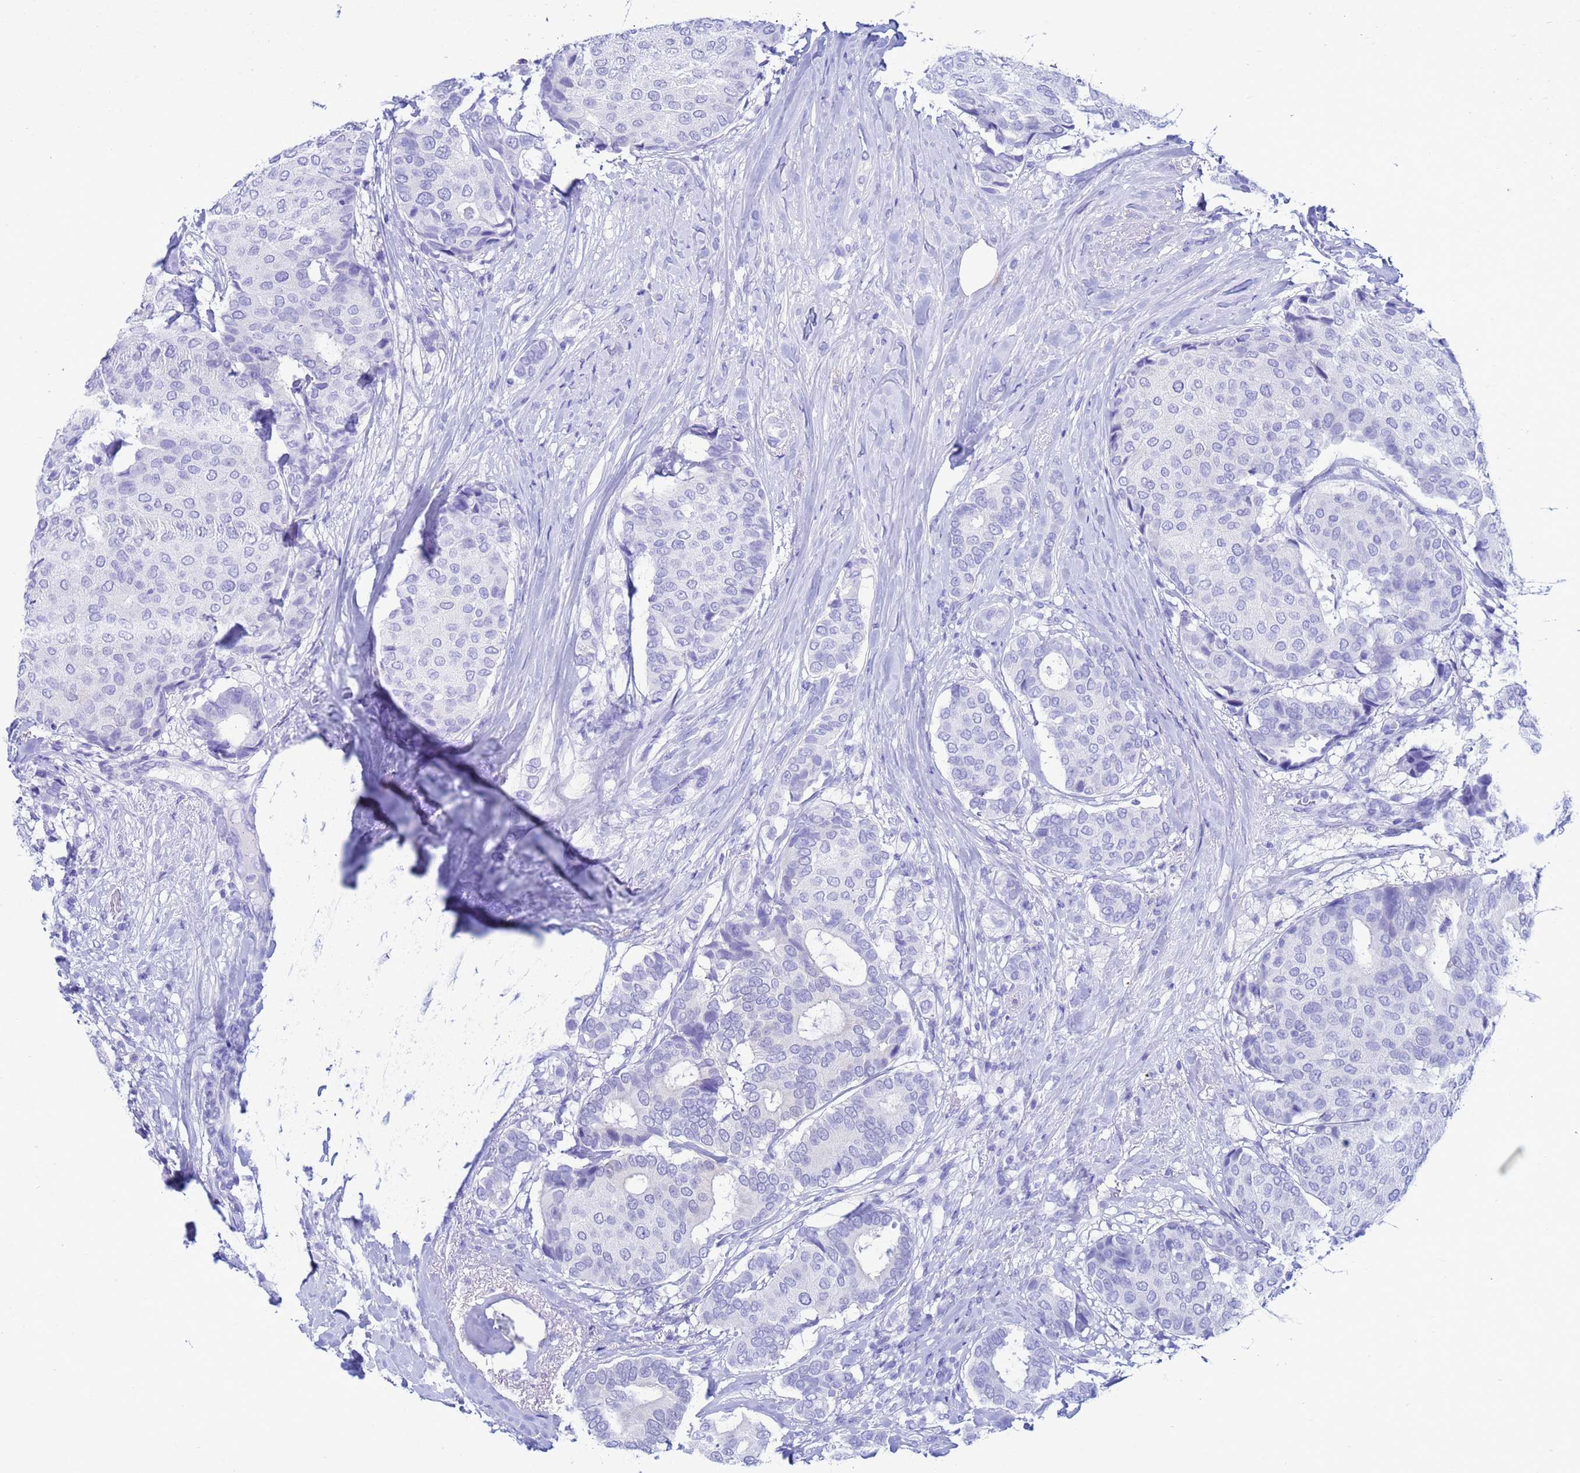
{"staining": {"intensity": "negative", "quantity": "none", "location": "none"}, "tissue": "breast cancer", "cell_type": "Tumor cells", "image_type": "cancer", "snomed": [{"axis": "morphology", "description": "Duct carcinoma"}, {"axis": "topography", "description": "Breast"}], "caption": "Protein analysis of invasive ductal carcinoma (breast) displays no significant positivity in tumor cells.", "gene": "AKR1C2", "patient": {"sex": "female", "age": 75}}